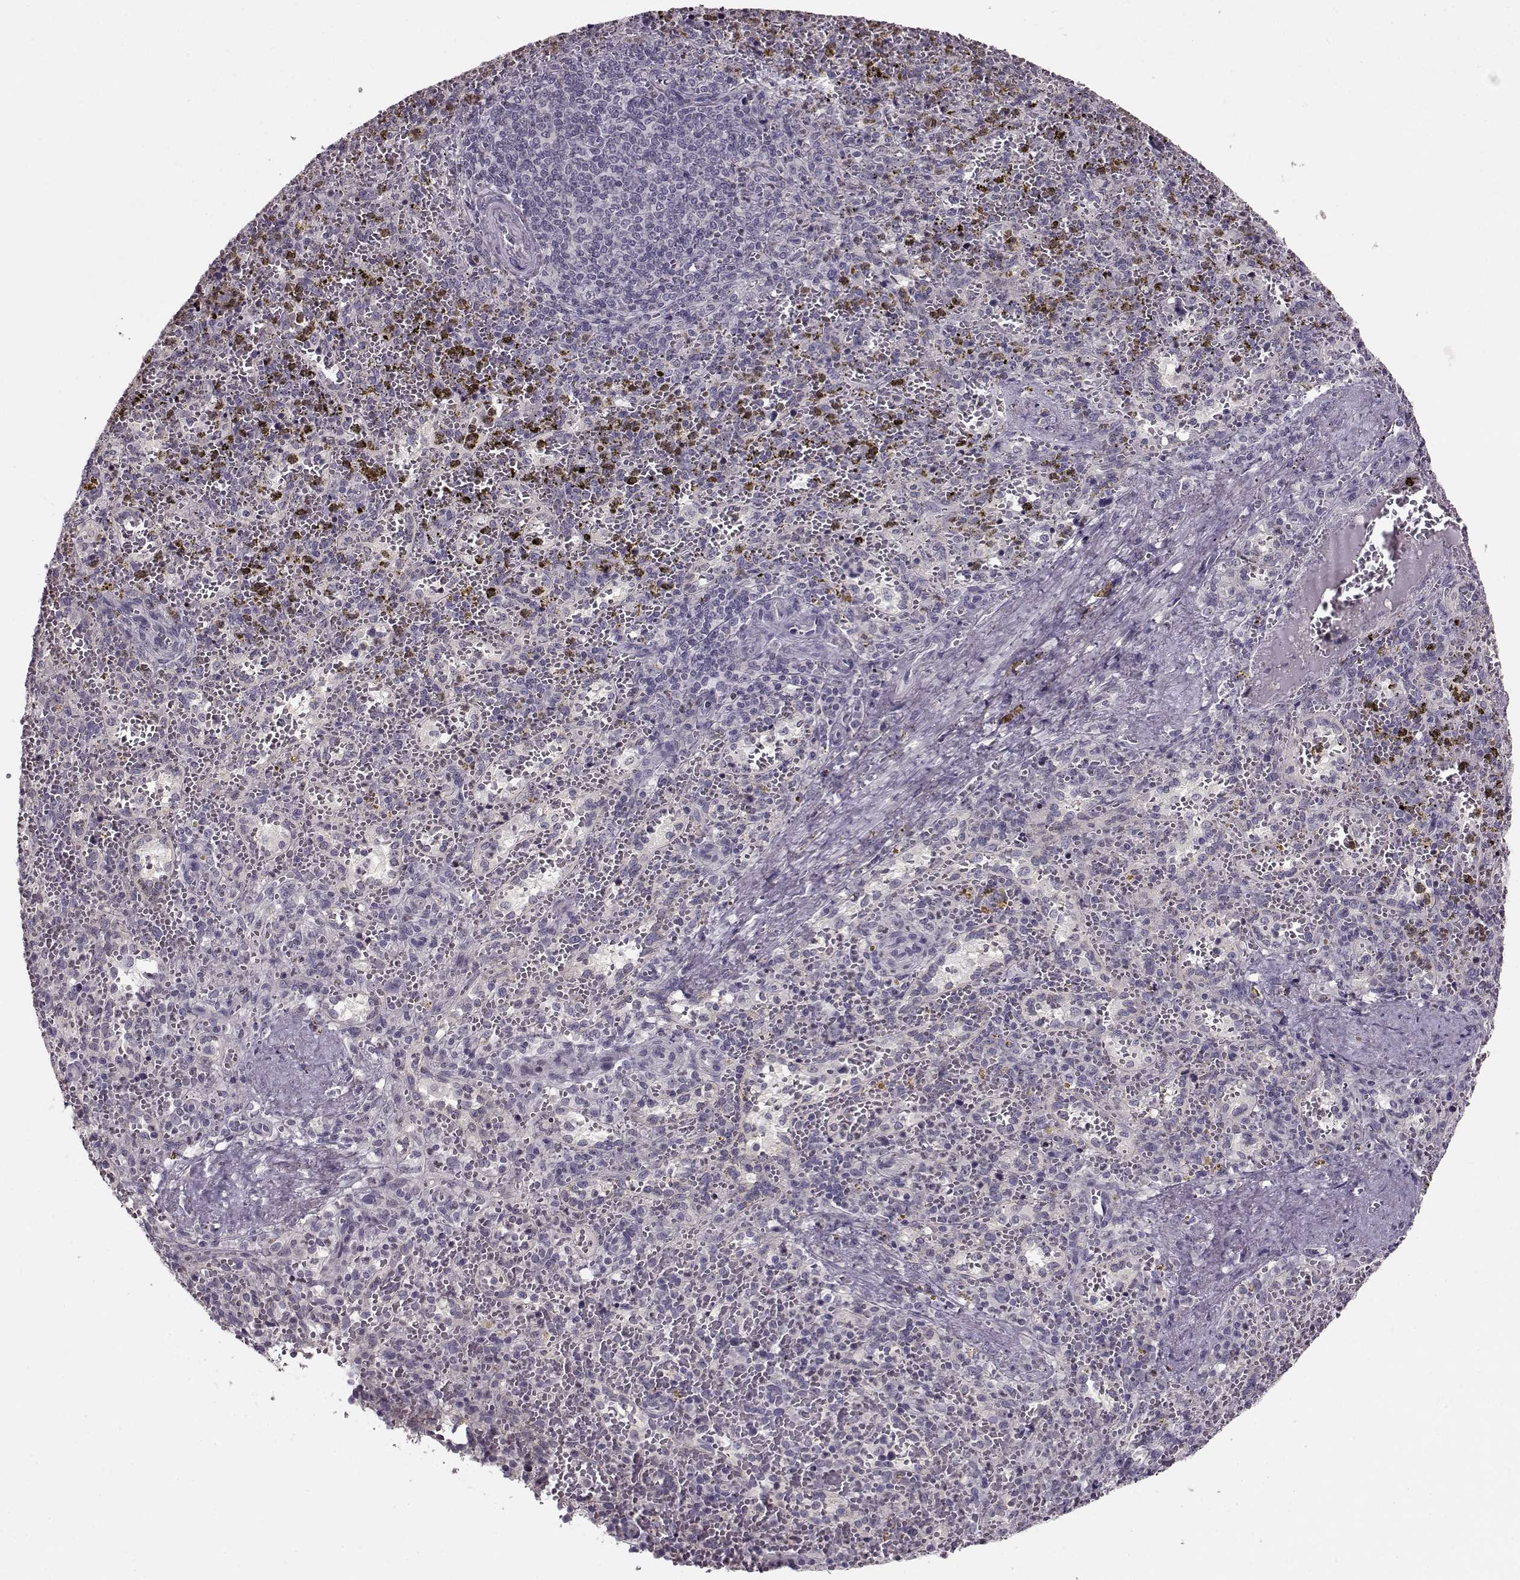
{"staining": {"intensity": "negative", "quantity": "none", "location": "none"}, "tissue": "spleen", "cell_type": "Cells in red pulp", "image_type": "normal", "snomed": [{"axis": "morphology", "description": "Normal tissue, NOS"}, {"axis": "topography", "description": "Spleen"}], "caption": "The micrograph exhibits no staining of cells in red pulp in benign spleen.", "gene": "RP1L1", "patient": {"sex": "female", "age": 50}}